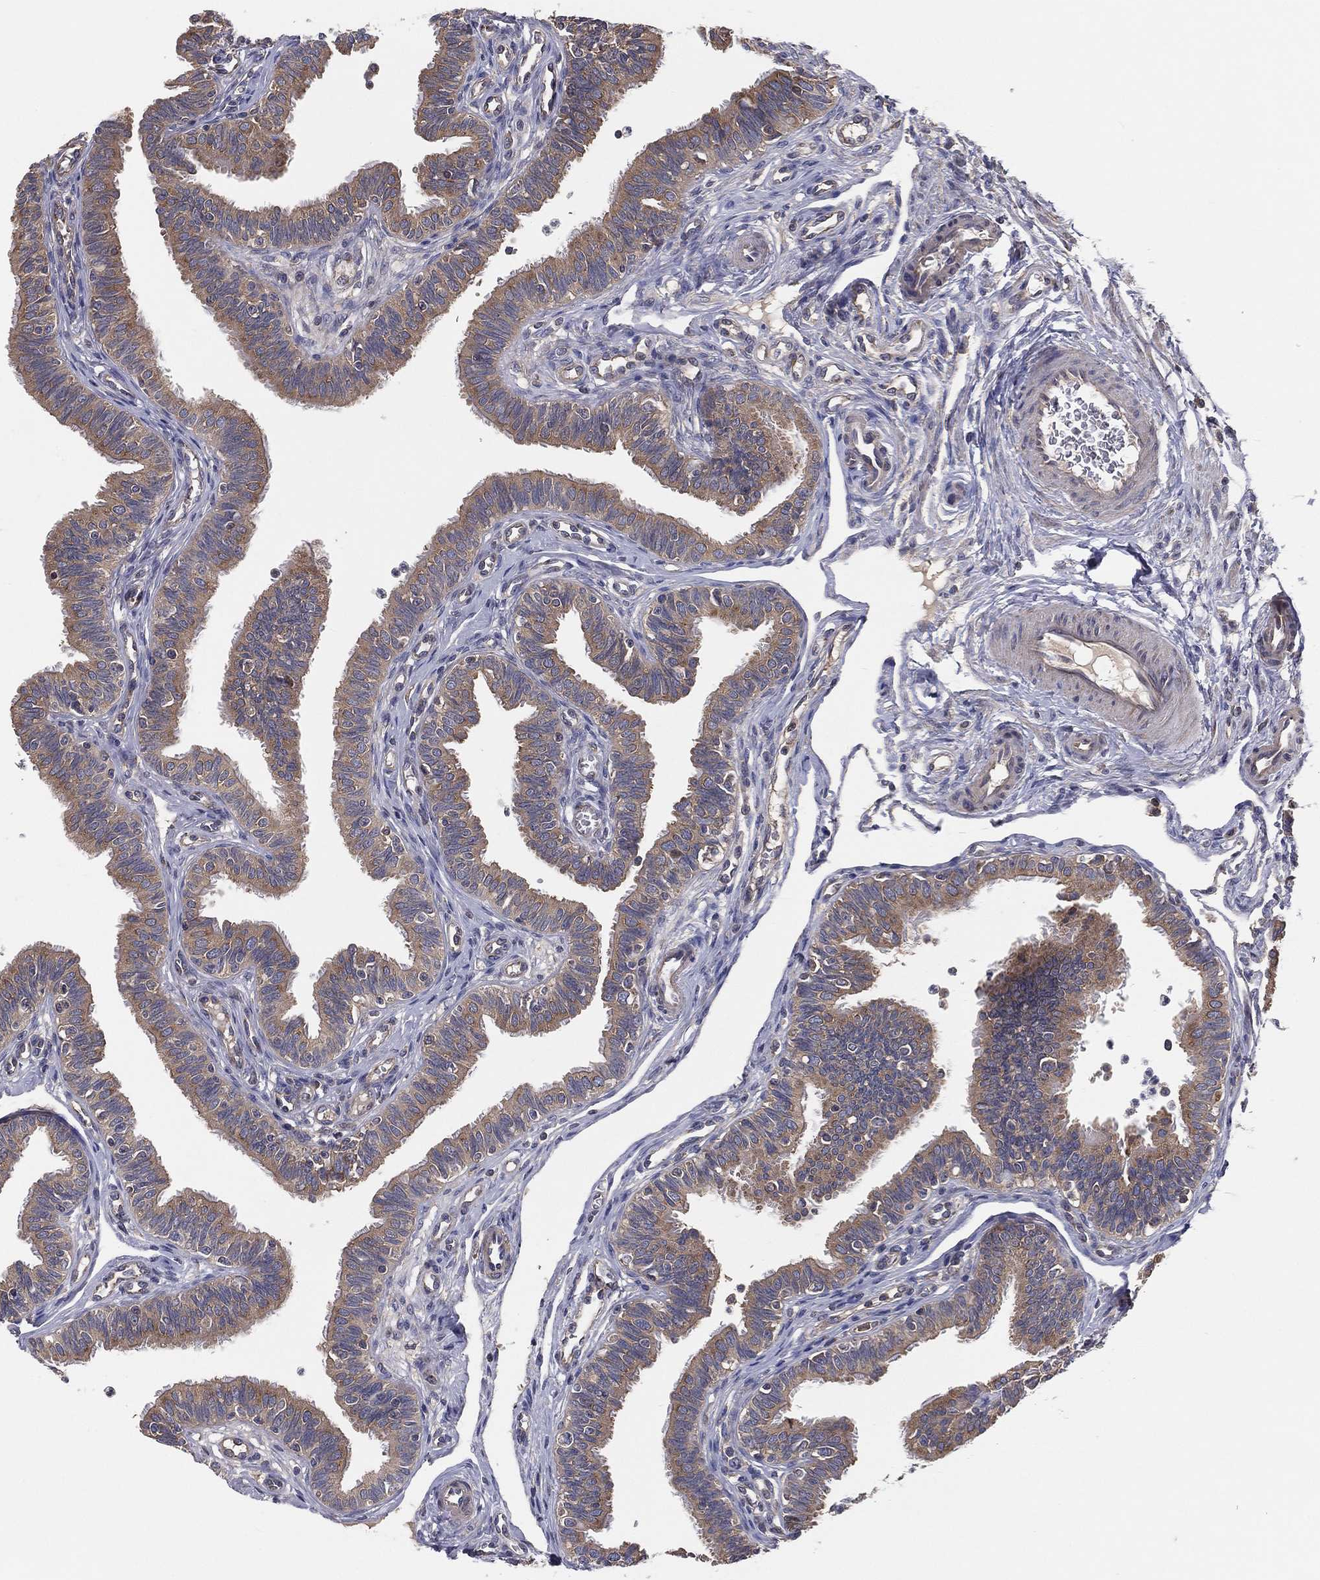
{"staining": {"intensity": "strong", "quantity": "25%-75%", "location": "cytoplasmic/membranous"}, "tissue": "fallopian tube", "cell_type": "Glandular cells", "image_type": "normal", "snomed": [{"axis": "morphology", "description": "Normal tissue, NOS"}, {"axis": "topography", "description": "Fallopian tube"}], "caption": "Immunohistochemical staining of benign fallopian tube displays high levels of strong cytoplasmic/membranous expression in approximately 25%-75% of glandular cells. The staining was performed using DAB, with brown indicating positive protein expression. Nuclei are stained blue with hematoxylin.", "gene": "EIF2B5", "patient": {"sex": "female", "age": 36}}